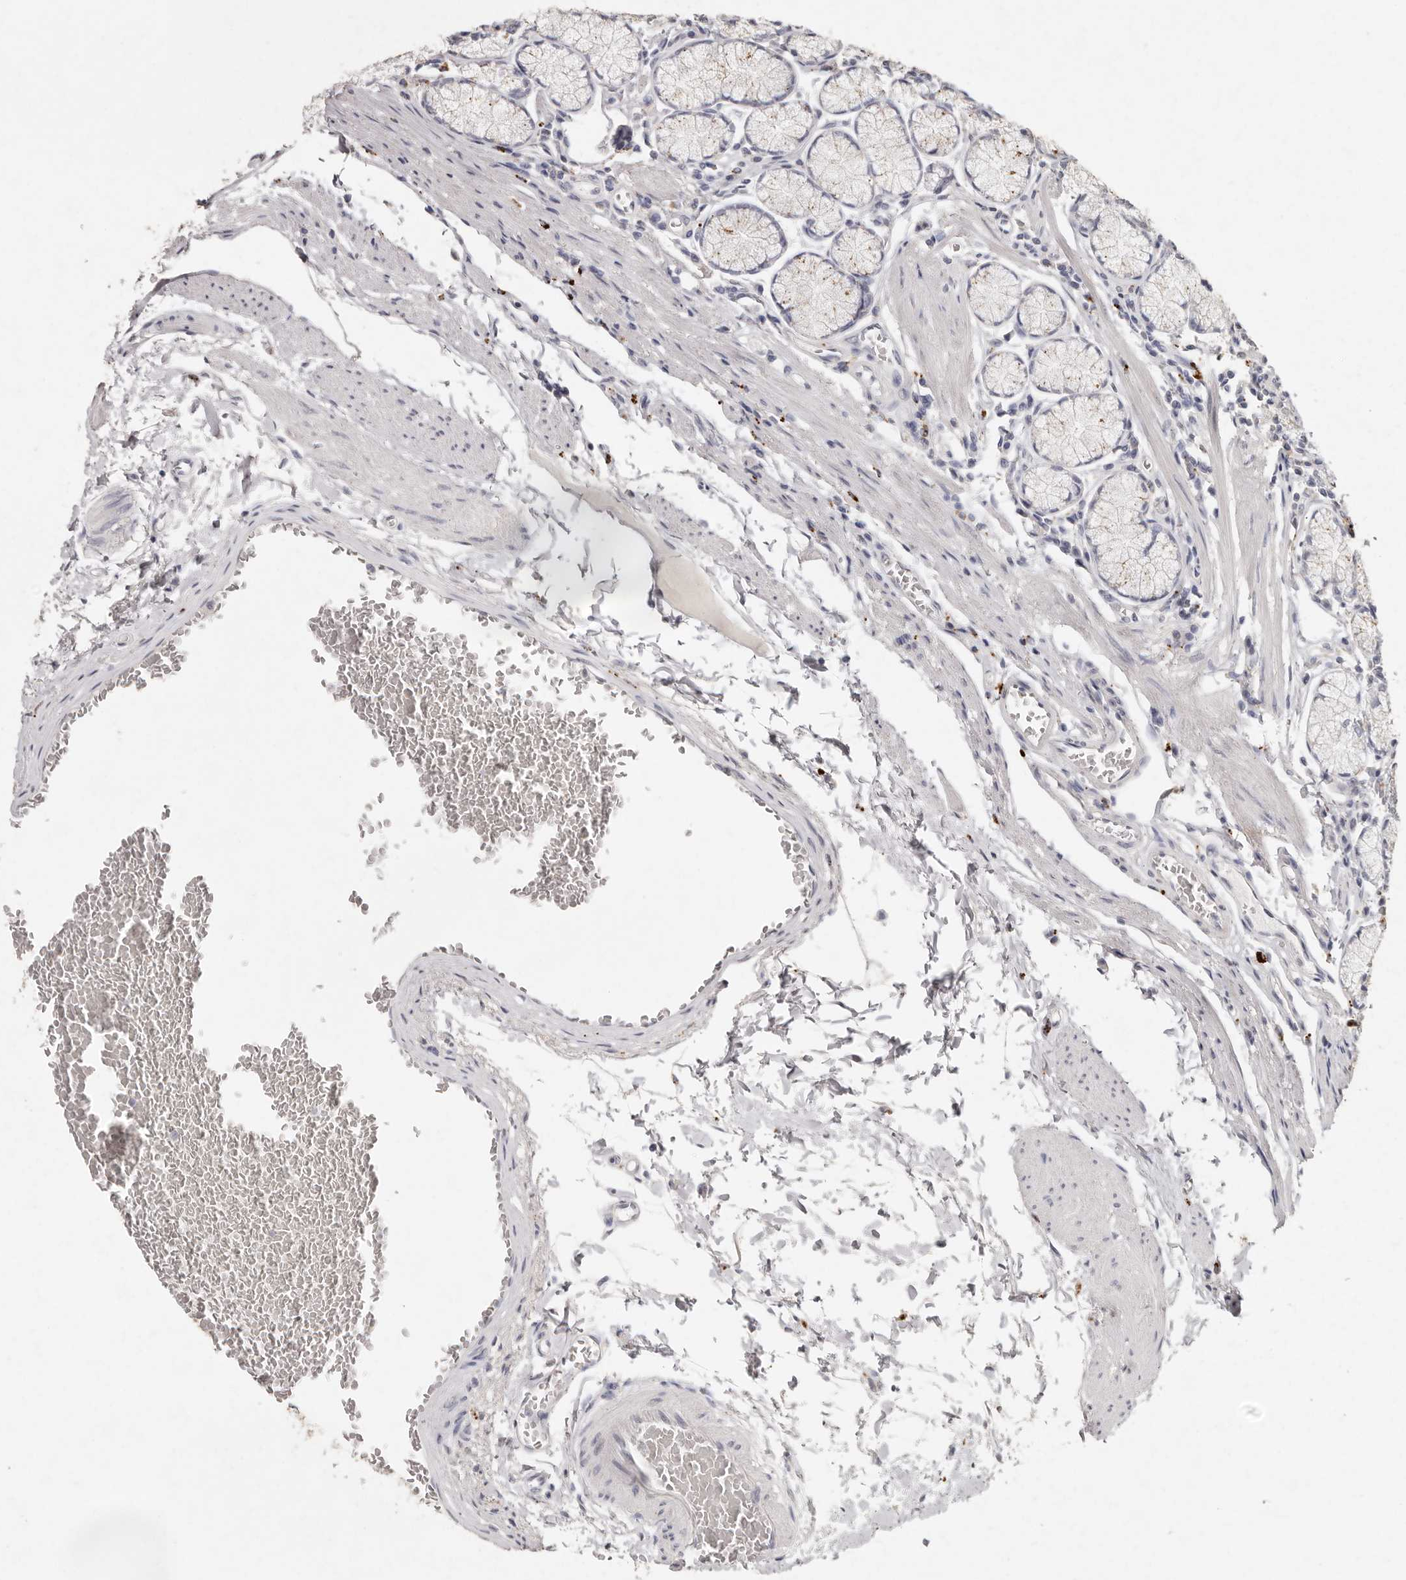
{"staining": {"intensity": "moderate", "quantity": "25%-75%", "location": "cytoplasmic/membranous"}, "tissue": "stomach", "cell_type": "Glandular cells", "image_type": "normal", "snomed": [{"axis": "morphology", "description": "Normal tissue, NOS"}, {"axis": "topography", "description": "Stomach"}], "caption": "DAB immunohistochemical staining of normal human stomach exhibits moderate cytoplasmic/membranous protein positivity in approximately 25%-75% of glandular cells. (DAB (3,3'-diaminobenzidine) IHC with brightfield microscopy, high magnification).", "gene": "FAM185A", "patient": {"sex": "male", "age": 55}}